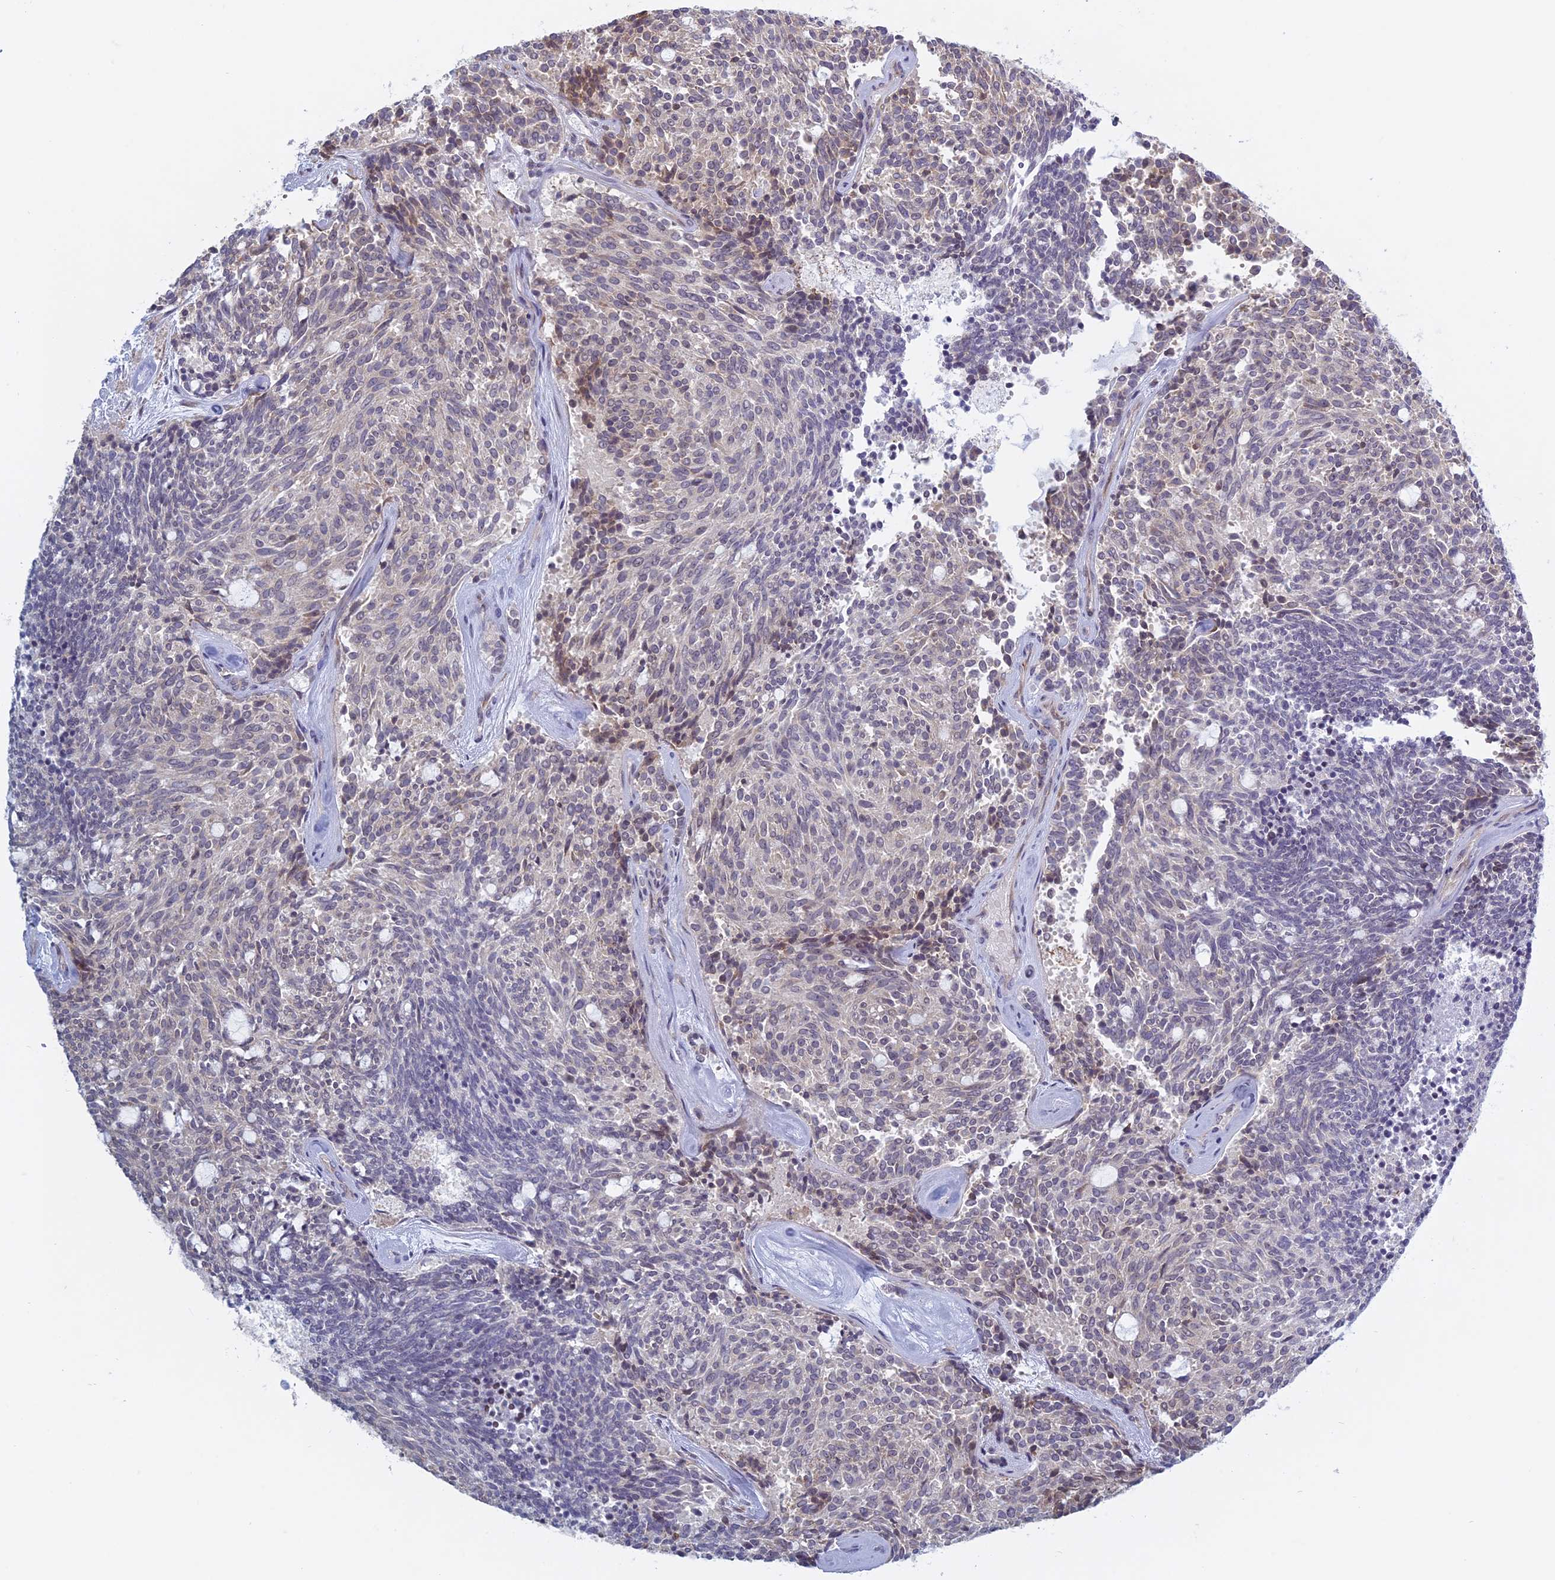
{"staining": {"intensity": "weak", "quantity": "<25%", "location": "cytoplasmic/membranous"}, "tissue": "carcinoid", "cell_type": "Tumor cells", "image_type": "cancer", "snomed": [{"axis": "morphology", "description": "Carcinoid, malignant, NOS"}, {"axis": "topography", "description": "Pancreas"}], "caption": "DAB (3,3'-diaminobenzidine) immunohistochemical staining of human carcinoid shows no significant expression in tumor cells. Brightfield microscopy of immunohistochemistry (IHC) stained with DAB (3,3'-diaminobenzidine) (brown) and hematoxylin (blue), captured at high magnification.", "gene": "RPS19BP1", "patient": {"sex": "female", "age": 54}}